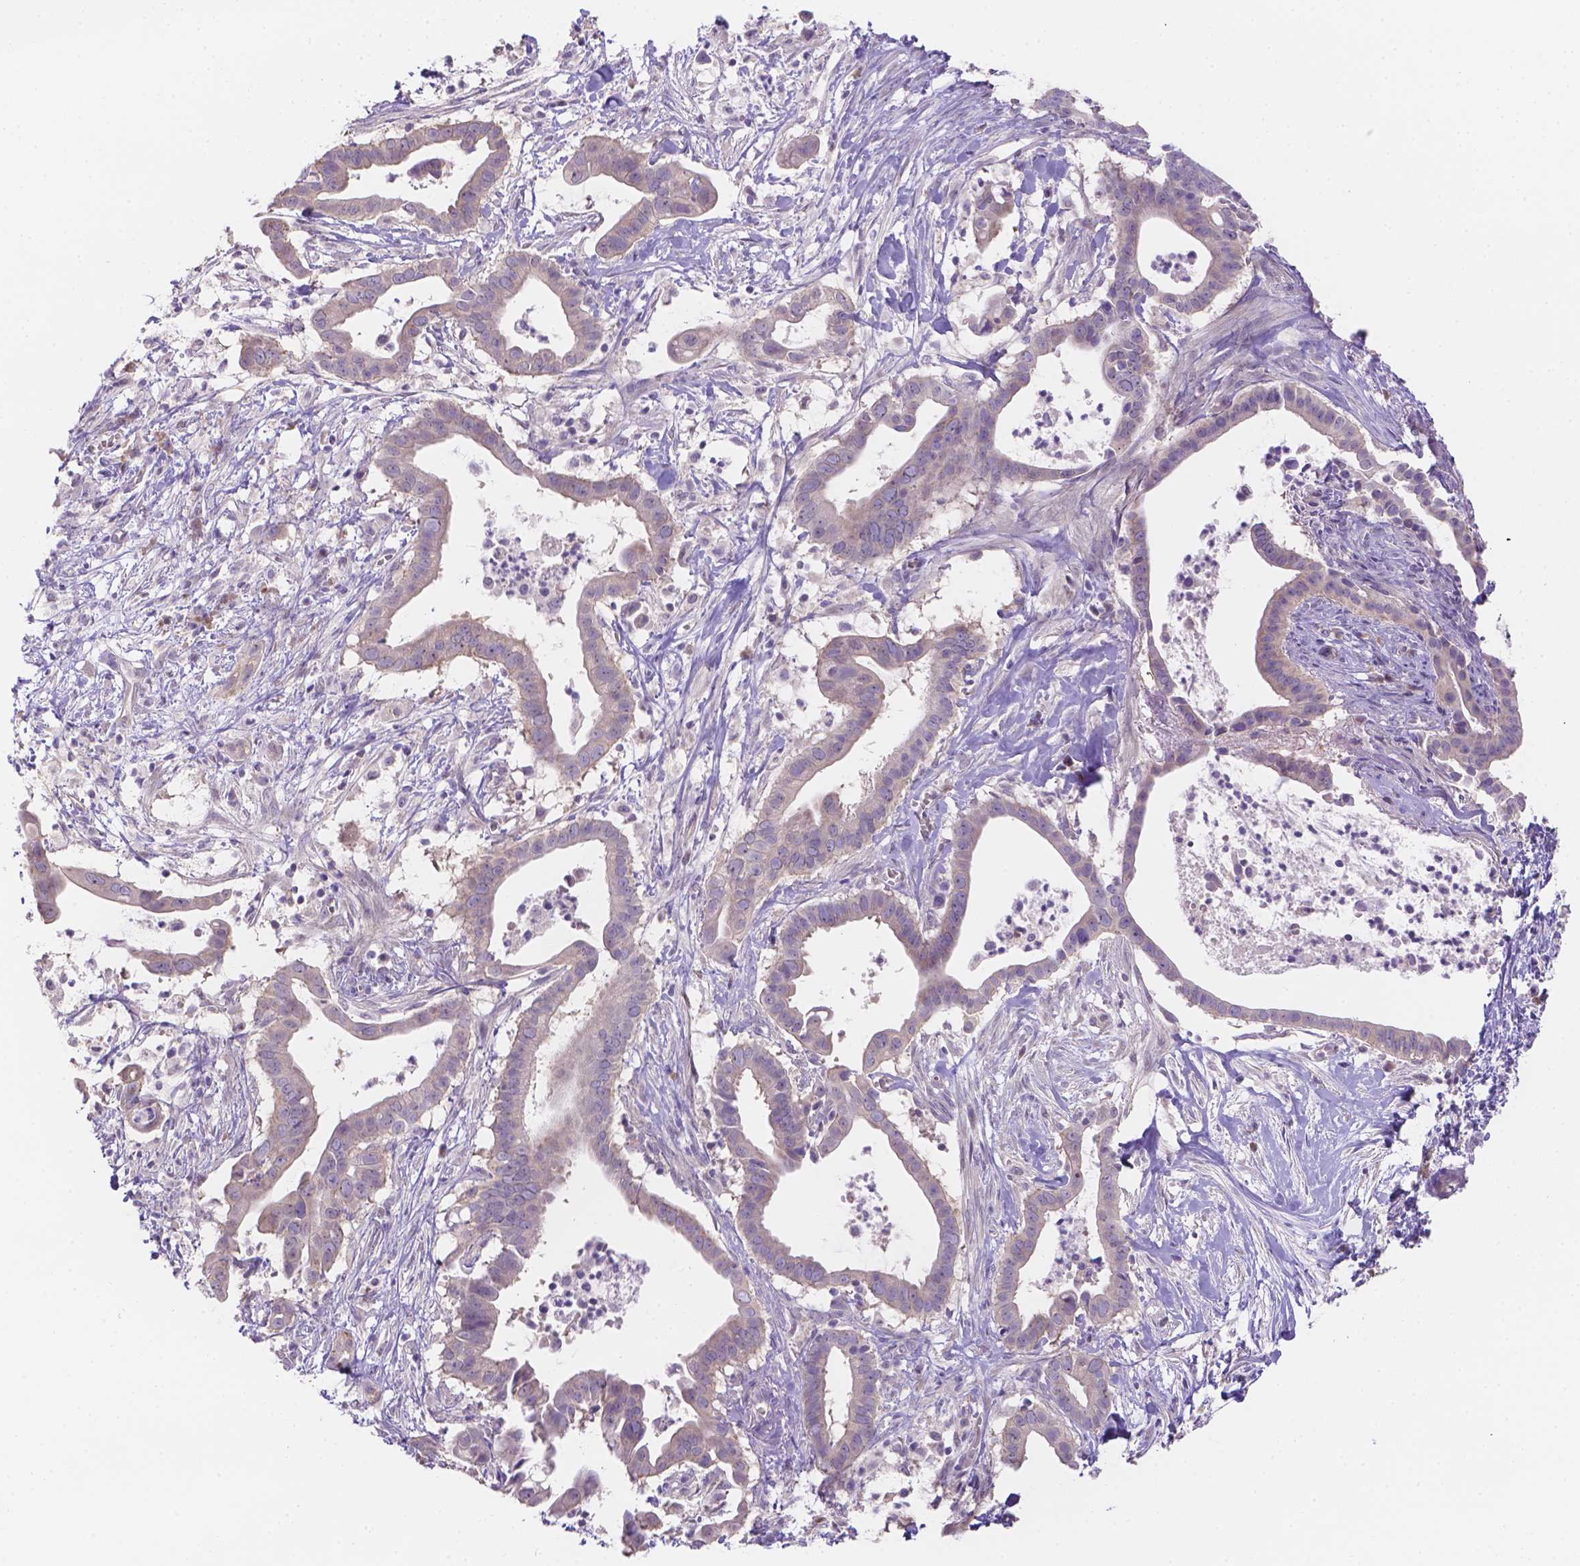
{"staining": {"intensity": "weak", "quantity": "<25%", "location": "cytoplasmic/membranous"}, "tissue": "pancreatic cancer", "cell_type": "Tumor cells", "image_type": "cancer", "snomed": [{"axis": "morphology", "description": "Adenocarcinoma, NOS"}, {"axis": "topography", "description": "Pancreas"}], "caption": "Pancreatic cancer (adenocarcinoma) stained for a protein using immunohistochemistry (IHC) exhibits no expression tumor cells.", "gene": "CD96", "patient": {"sex": "male", "age": 61}}